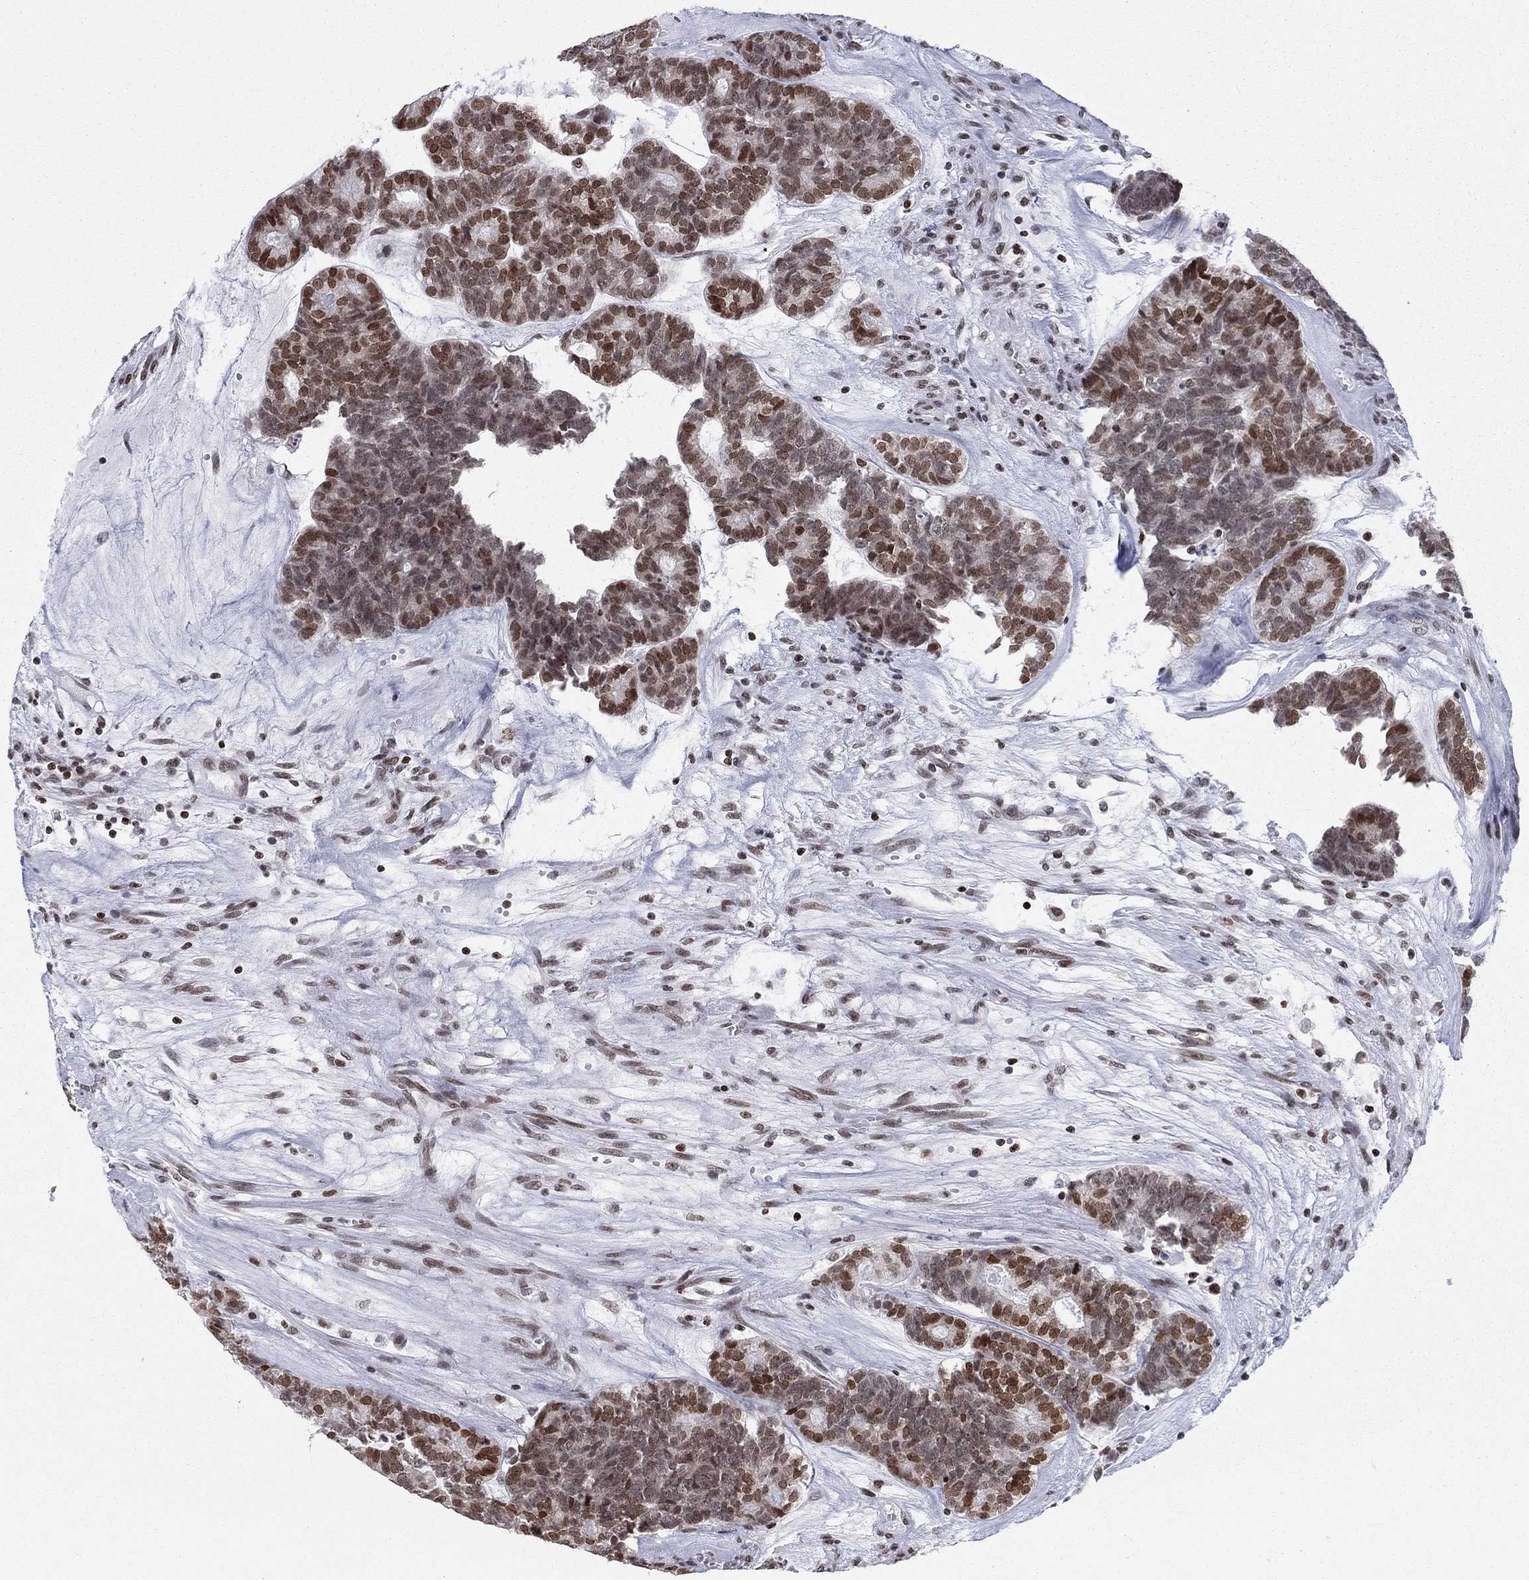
{"staining": {"intensity": "moderate", "quantity": ">75%", "location": "nuclear"}, "tissue": "head and neck cancer", "cell_type": "Tumor cells", "image_type": "cancer", "snomed": [{"axis": "morphology", "description": "Adenocarcinoma, NOS"}, {"axis": "topography", "description": "Head-Neck"}], "caption": "Moderate nuclear staining for a protein is seen in approximately >75% of tumor cells of adenocarcinoma (head and neck) using IHC.", "gene": "H2AX", "patient": {"sex": "female", "age": 81}}